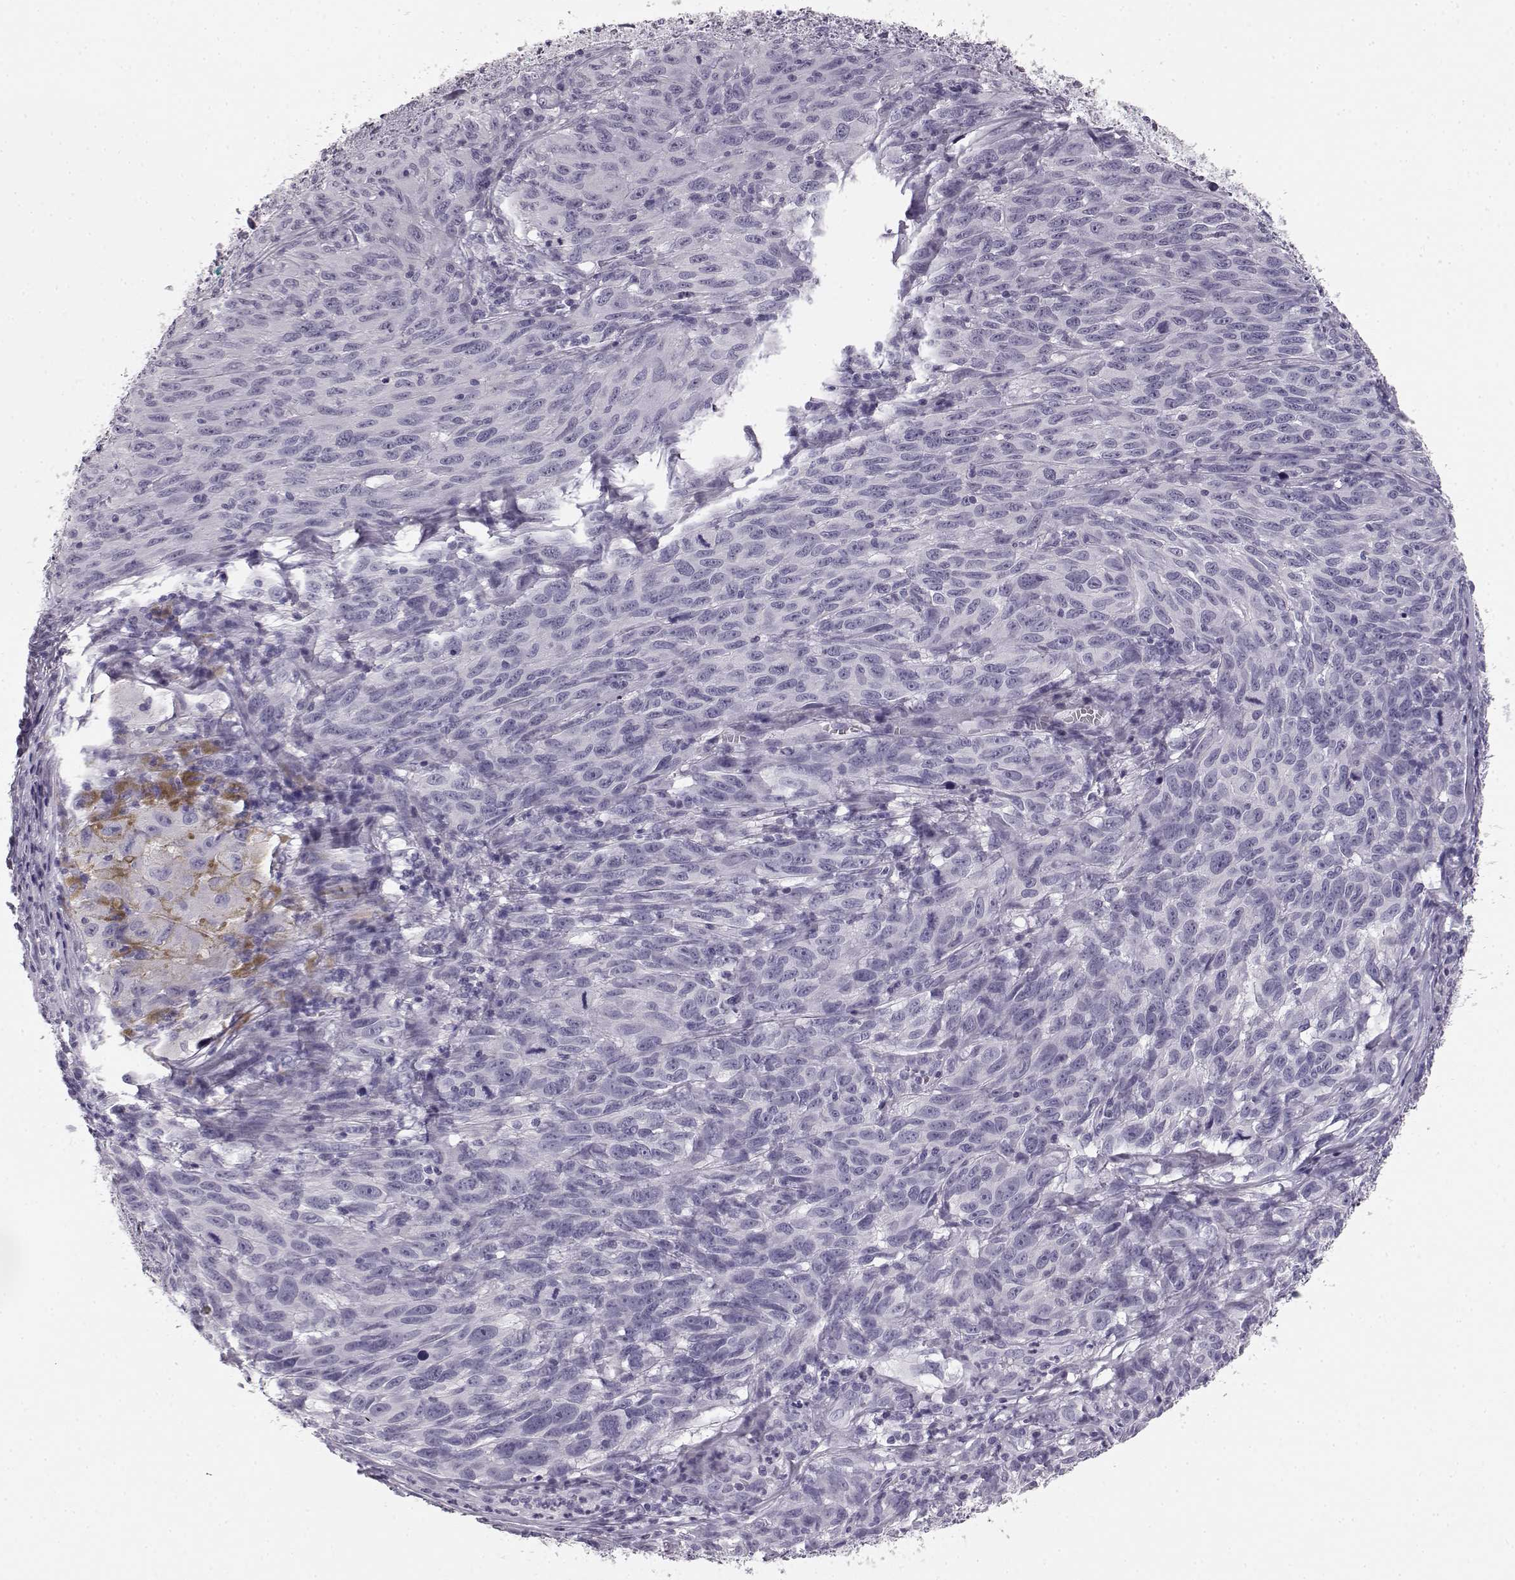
{"staining": {"intensity": "negative", "quantity": "none", "location": "none"}, "tissue": "melanoma", "cell_type": "Tumor cells", "image_type": "cancer", "snomed": [{"axis": "morphology", "description": "Malignant melanoma, NOS"}, {"axis": "topography", "description": "Vulva, labia, clitoris and Bartholin´s gland, NO"}], "caption": "A high-resolution image shows immunohistochemistry (IHC) staining of melanoma, which displays no significant expression in tumor cells. The staining is performed using DAB (3,3'-diaminobenzidine) brown chromogen with nuclei counter-stained in using hematoxylin.", "gene": "BFSP2", "patient": {"sex": "female", "age": 75}}